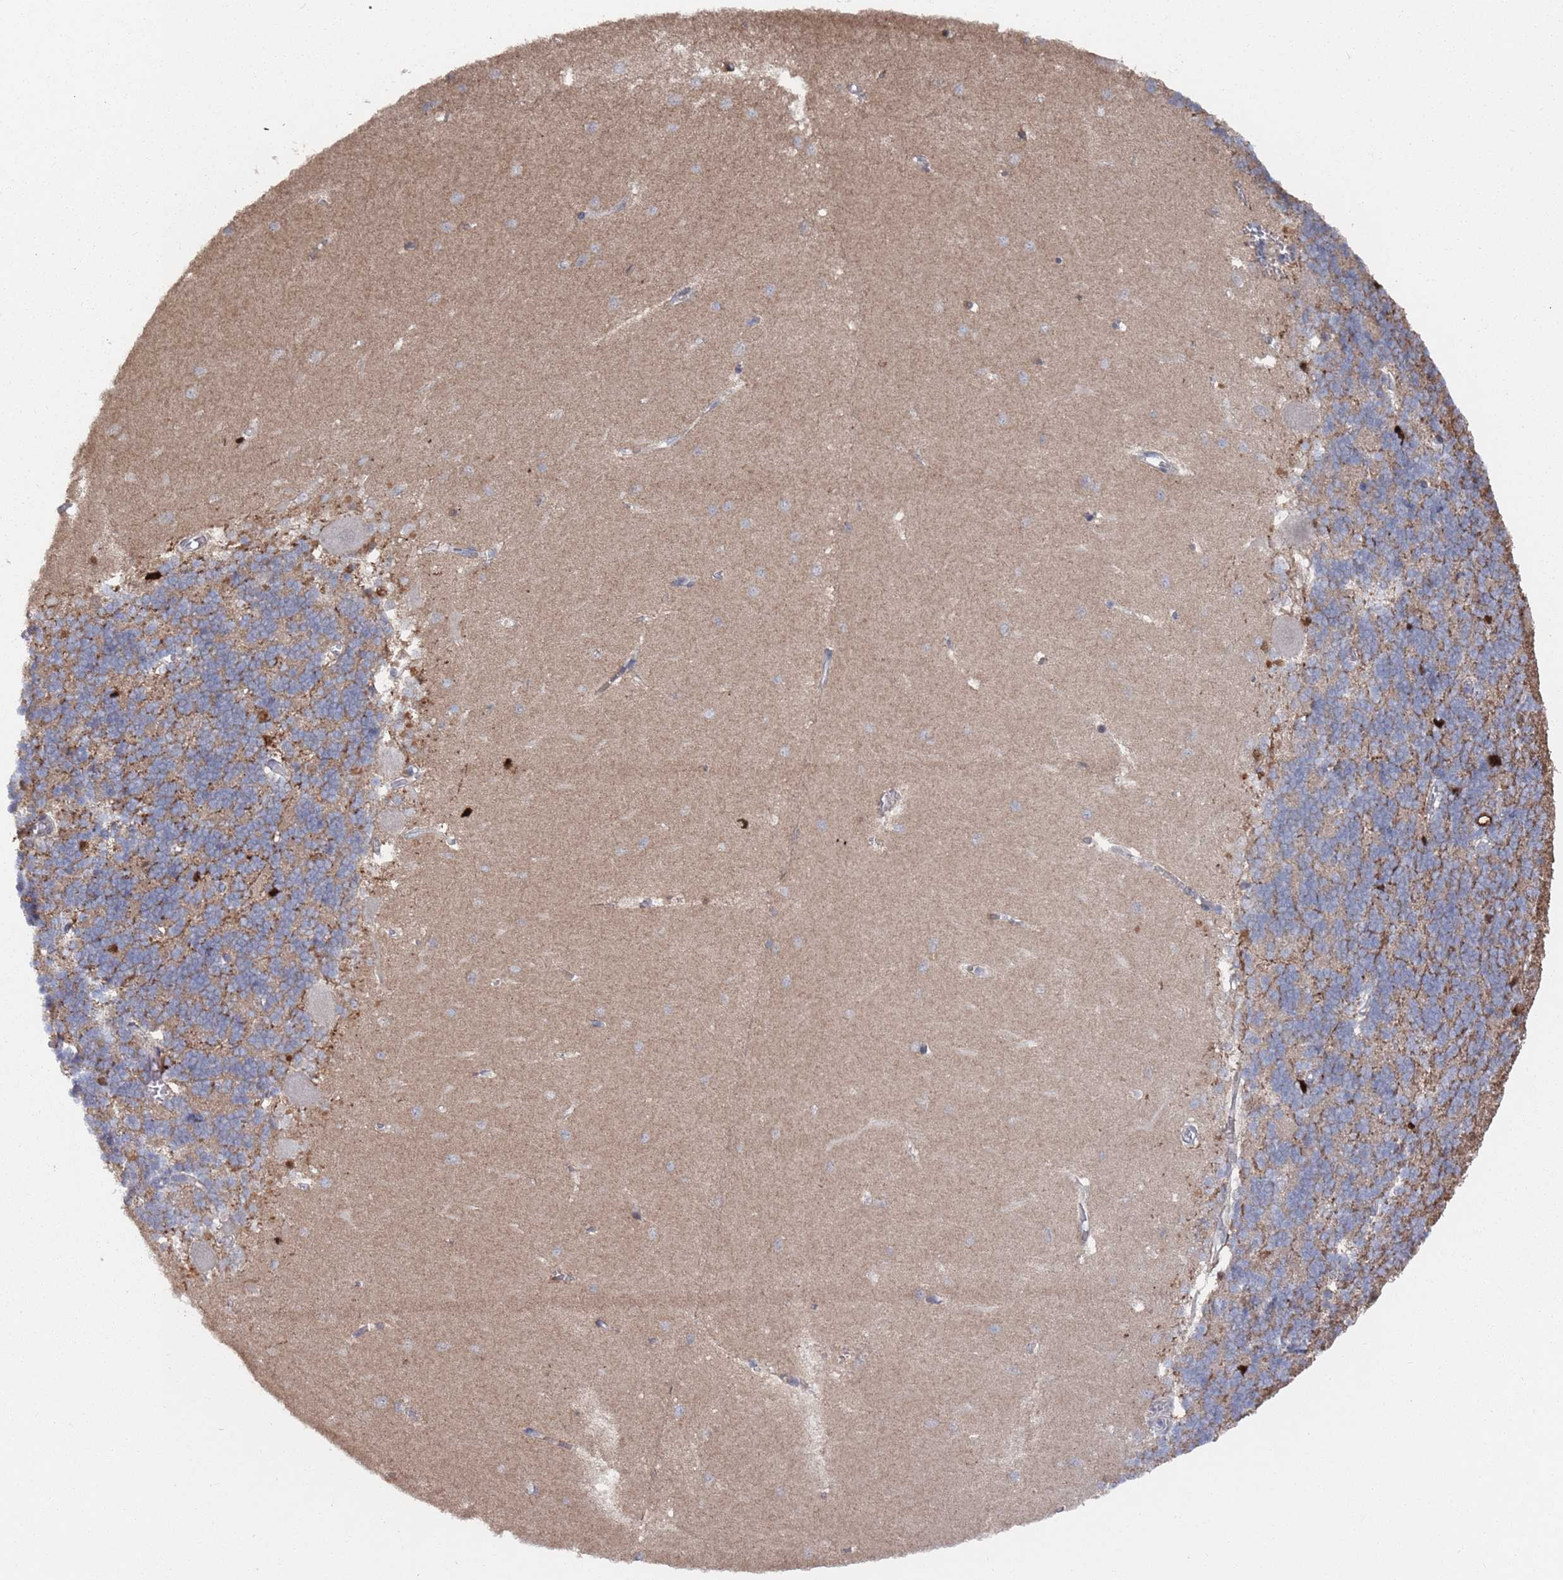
{"staining": {"intensity": "weak", "quantity": ">75%", "location": "cytoplasmic/membranous"}, "tissue": "cerebellum", "cell_type": "Cells in granular layer", "image_type": "normal", "snomed": [{"axis": "morphology", "description": "Normal tissue, NOS"}, {"axis": "topography", "description": "Cerebellum"}], "caption": "Human cerebellum stained with a brown dye exhibits weak cytoplasmic/membranous positive staining in approximately >75% of cells in granular layer.", "gene": "DGKD", "patient": {"sex": "male", "age": 37}}